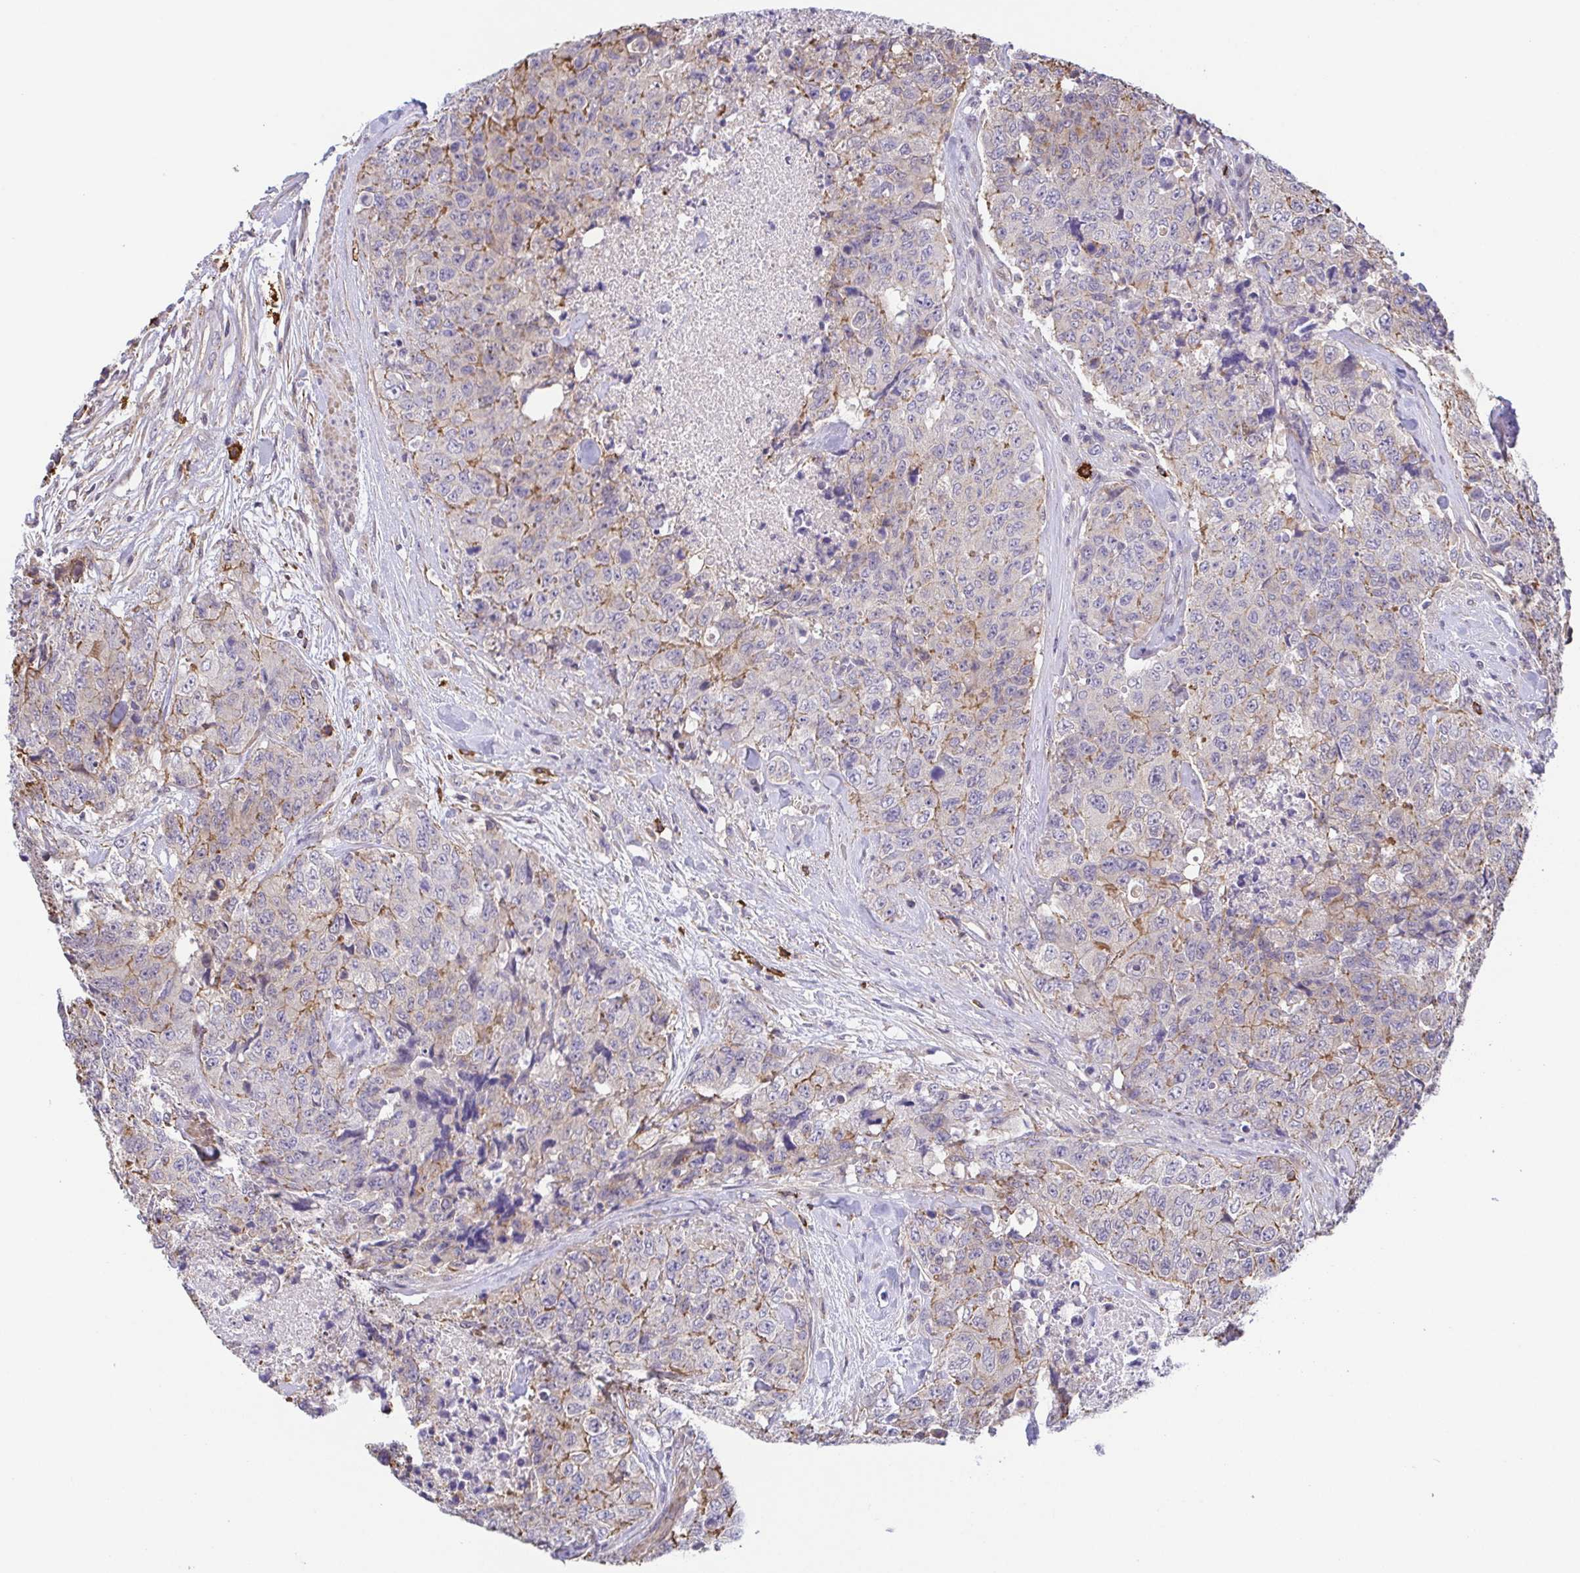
{"staining": {"intensity": "moderate", "quantity": "<25%", "location": "cytoplasmic/membranous"}, "tissue": "urothelial cancer", "cell_type": "Tumor cells", "image_type": "cancer", "snomed": [{"axis": "morphology", "description": "Urothelial carcinoma, High grade"}, {"axis": "topography", "description": "Urinary bladder"}], "caption": "This image displays immunohistochemistry (IHC) staining of urothelial cancer, with low moderate cytoplasmic/membranous positivity in about <25% of tumor cells.", "gene": "PREPL", "patient": {"sex": "female", "age": 78}}